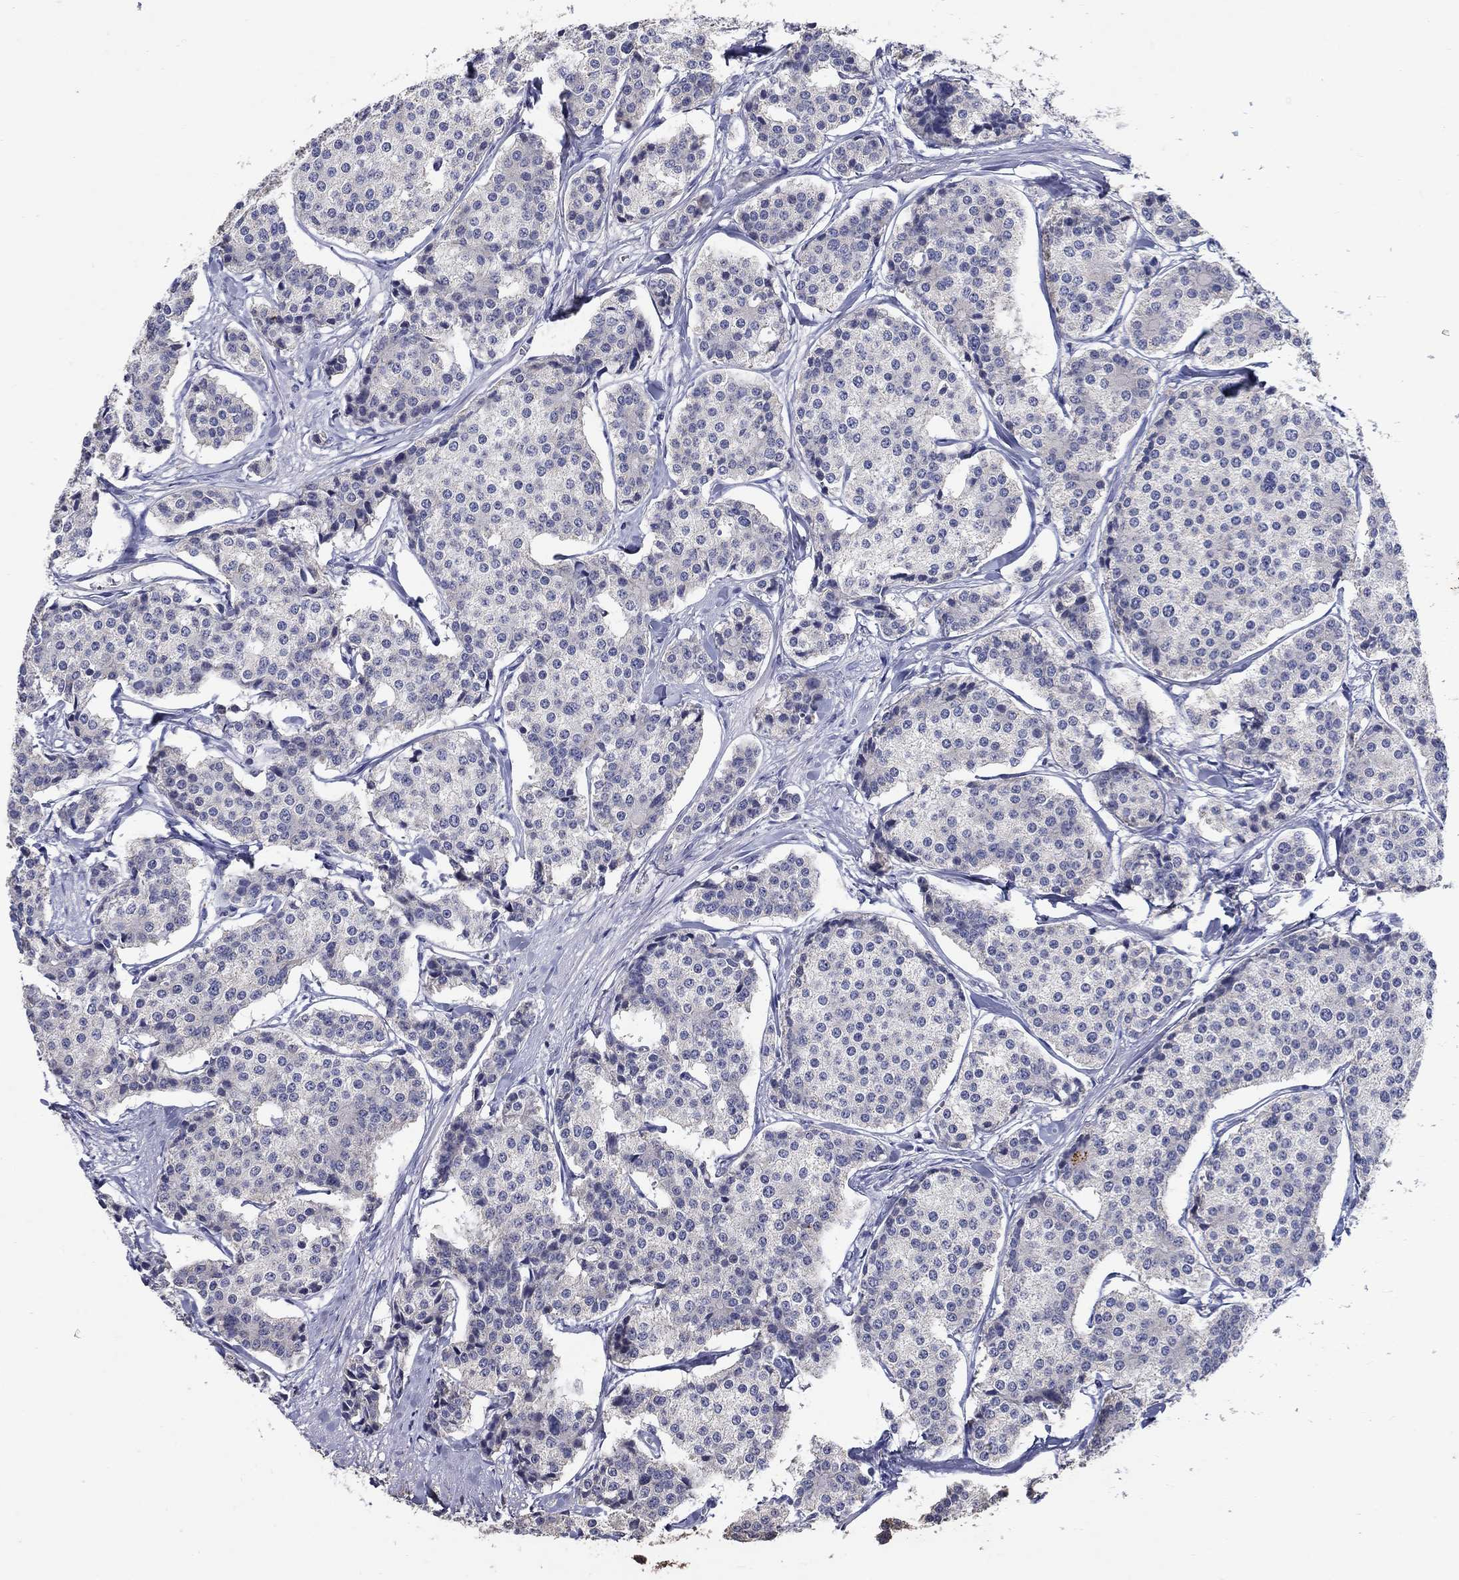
{"staining": {"intensity": "negative", "quantity": "none", "location": "none"}, "tissue": "carcinoid", "cell_type": "Tumor cells", "image_type": "cancer", "snomed": [{"axis": "morphology", "description": "Carcinoid, malignant, NOS"}, {"axis": "topography", "description": "Small intestine"}], "caption": "Tumor cells show no significant staining in carcinoid (malignant). Nuclei are stained in blue.", "gene": "PROZ", "patient": {"sex": "female", "age": 65}}